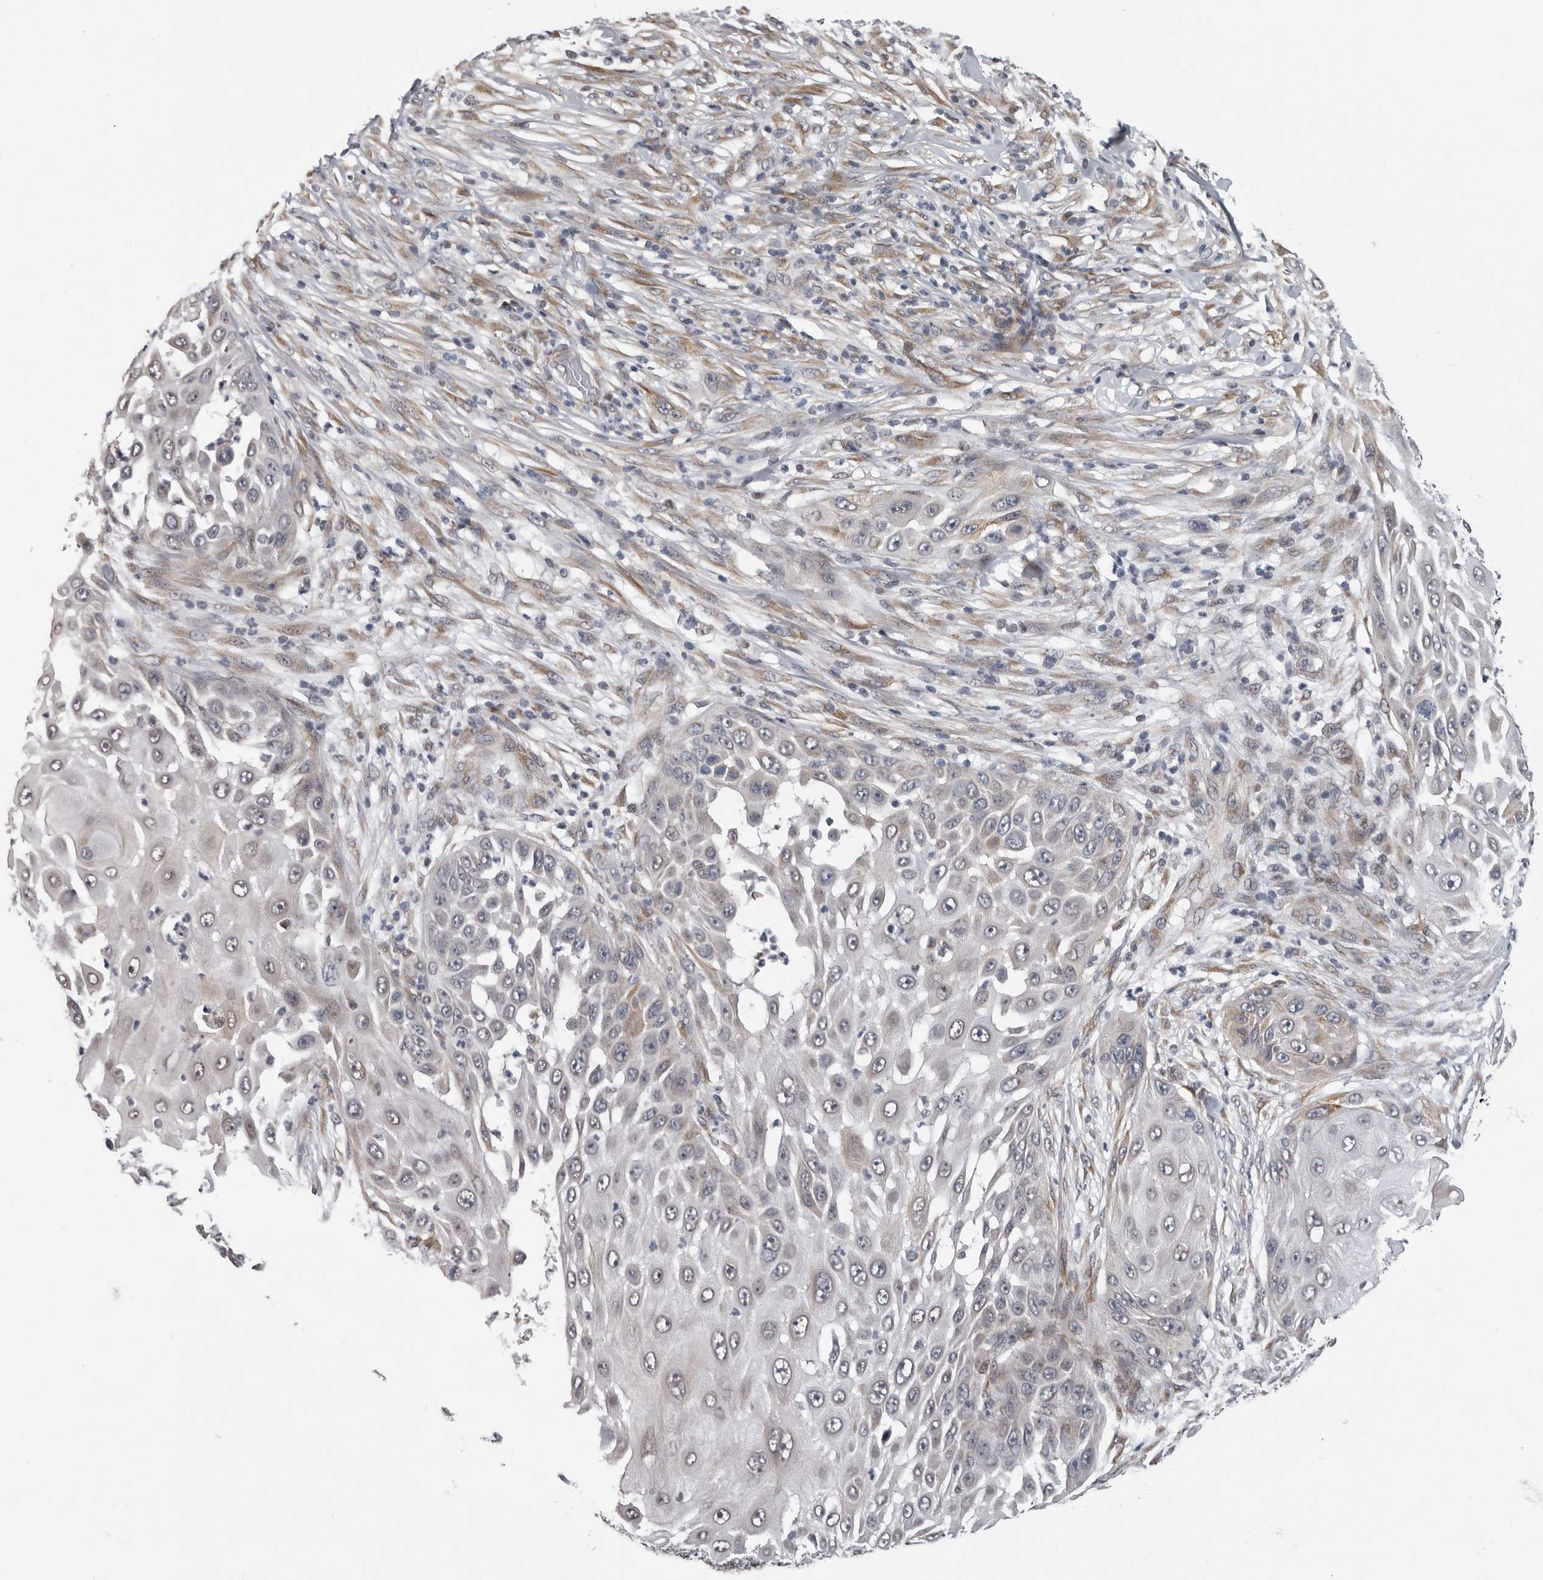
{"staining": {"intensity": "negative", "quantity": "none", "location": "none"}, "tissue": "skin cancer", "cell_type": "Tumor cells", "image_type": "cancer", "snomed": [{"axis": "morphology", "description": "Squamous cell carcinoma, NOS"}, {"axis": "topography", "description": "Skin"}], "caption": "IHC image of neoplastic tissue: human squamous cell carcinoma (skin) stained with DAB (3,3'-diaminobenzidine) reveals no significant protein positivity in tumor cells.", "gene": "RALGPS2", "patient": {"sex": "female", "age": 44}}